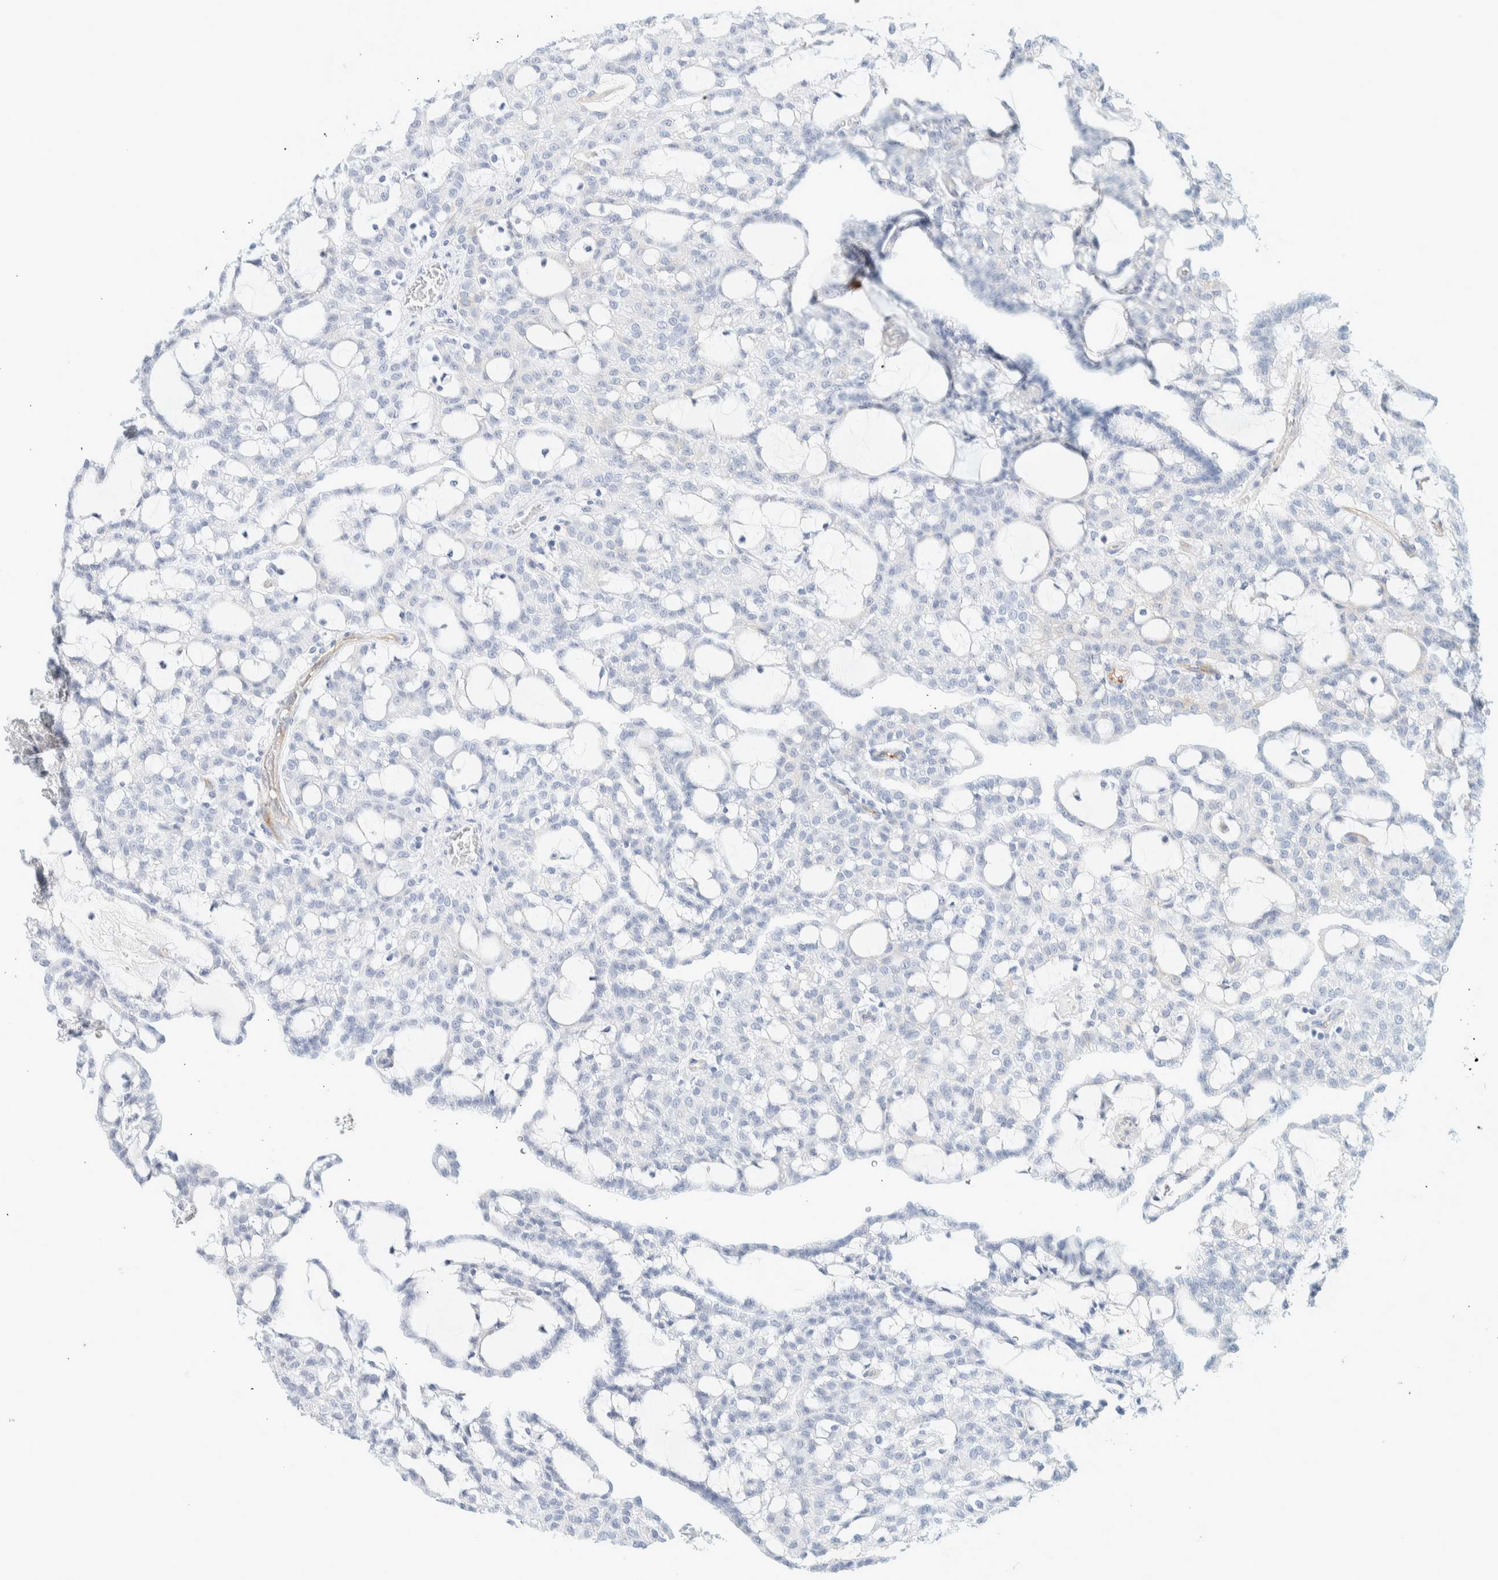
{"staining": {"intensity": "negative", "quantity": "none", "location": "none"}, "tissue": "renal cancer", "cell_type": "Tumor cells", "image_type": "cancer", "snomed": [{"axis": "morphology", "description": "Adenocarcinoma, NOS"}, {"axis": "topography", "description": "Kidney"}], "caption": "The micrograph demonstrates no staining of tumor cells in adenocarcinoma (renal).", "gene": "ATCAY", "patient": {"sex": "male", "age": 63}}